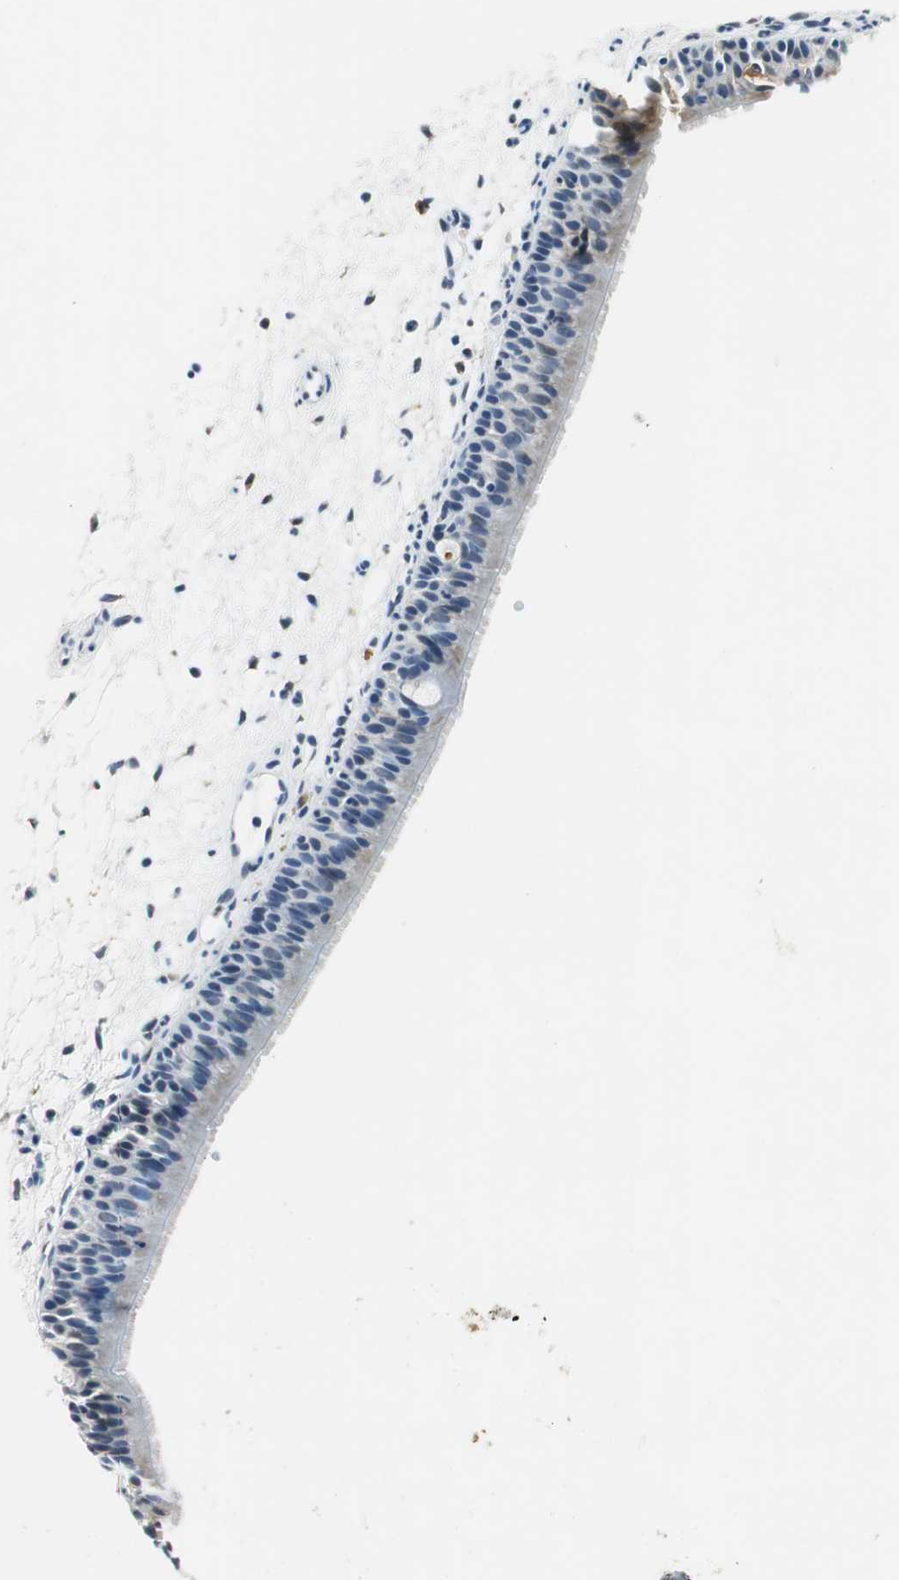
{"staining": {"intensity": "negative", "quantity": "none", "location": "none"}, "tissue": "nasopharynx", "cell_type": "Respiratory epithelial cells", "image_type": "normal", "snomed": [{"axis": "morphology", "description": "Normal tissue, NOS"}, {"axis": "topography", "description": "Nasopharynx"}], "caption": "Immunohistochemistry image of normal human nasopharynx stained for a protein (brown), which shows no positivity in respiratory epithelial cells. (DAB immunohistochemistry (IHC) with hematoxylin counter stain).", "gene": "ME1", "patient": {"sex": "female", "age": 54}}